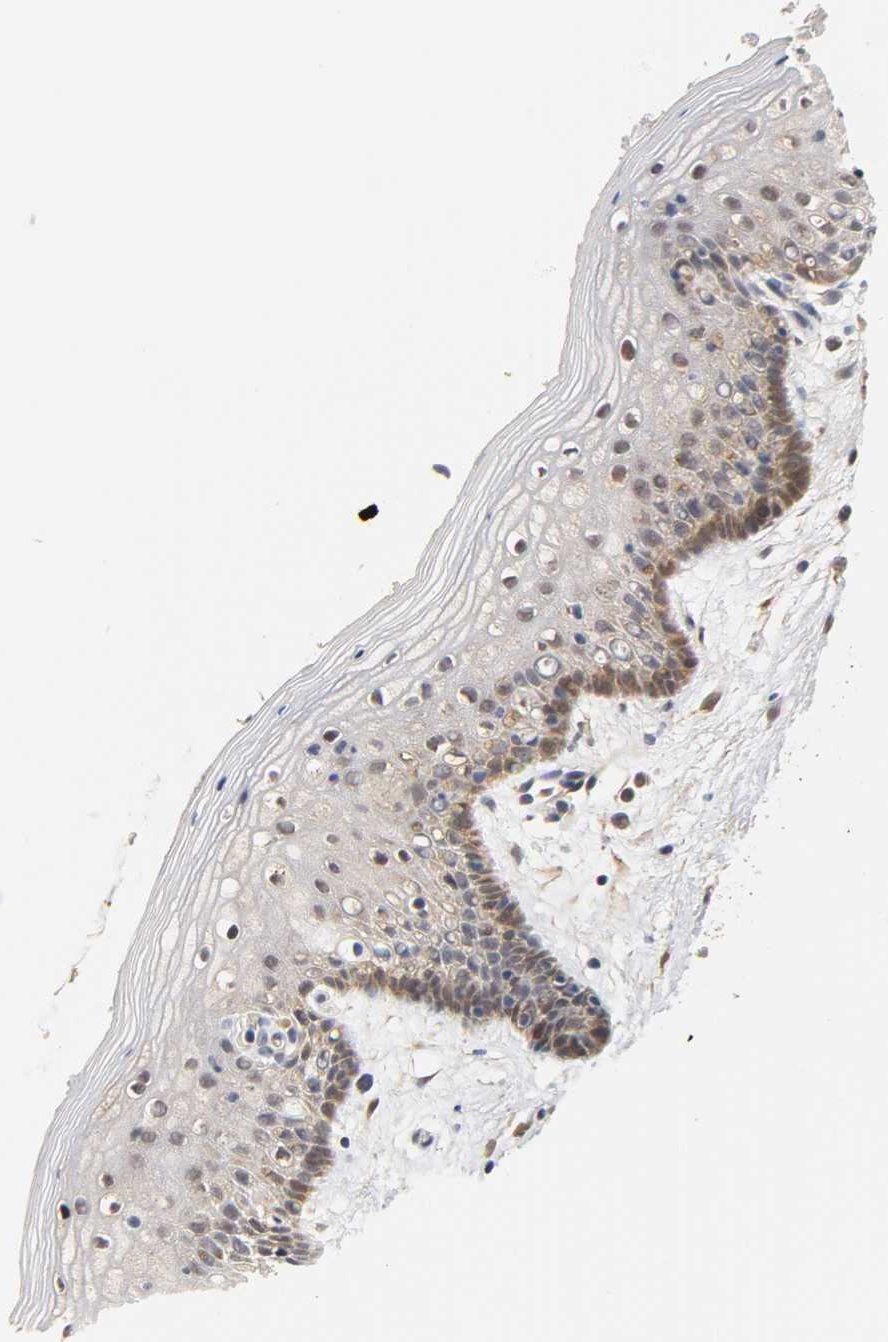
{"staining": {"intensity": "moderate", "quantity": "<25%", "location": "cytoplasmic/membranous,nuclear"}, "tissue": "vagina", "cell_type": "Squamous epithelial cells", "image_type": "normal", "snomed": [{"axis": "morphology", "description": "Normal tissue, NOS"}, {"axis": "topography", "description": "Vagina"}], "caption": "The immunohistochemical stain shows moderate cytoplasmic/membranous,nuclear expression in squamous epithelial cells of unremarkable vagina.", "gene": "GSTZ1", "patient": {"sex": "female", "age": 46}}